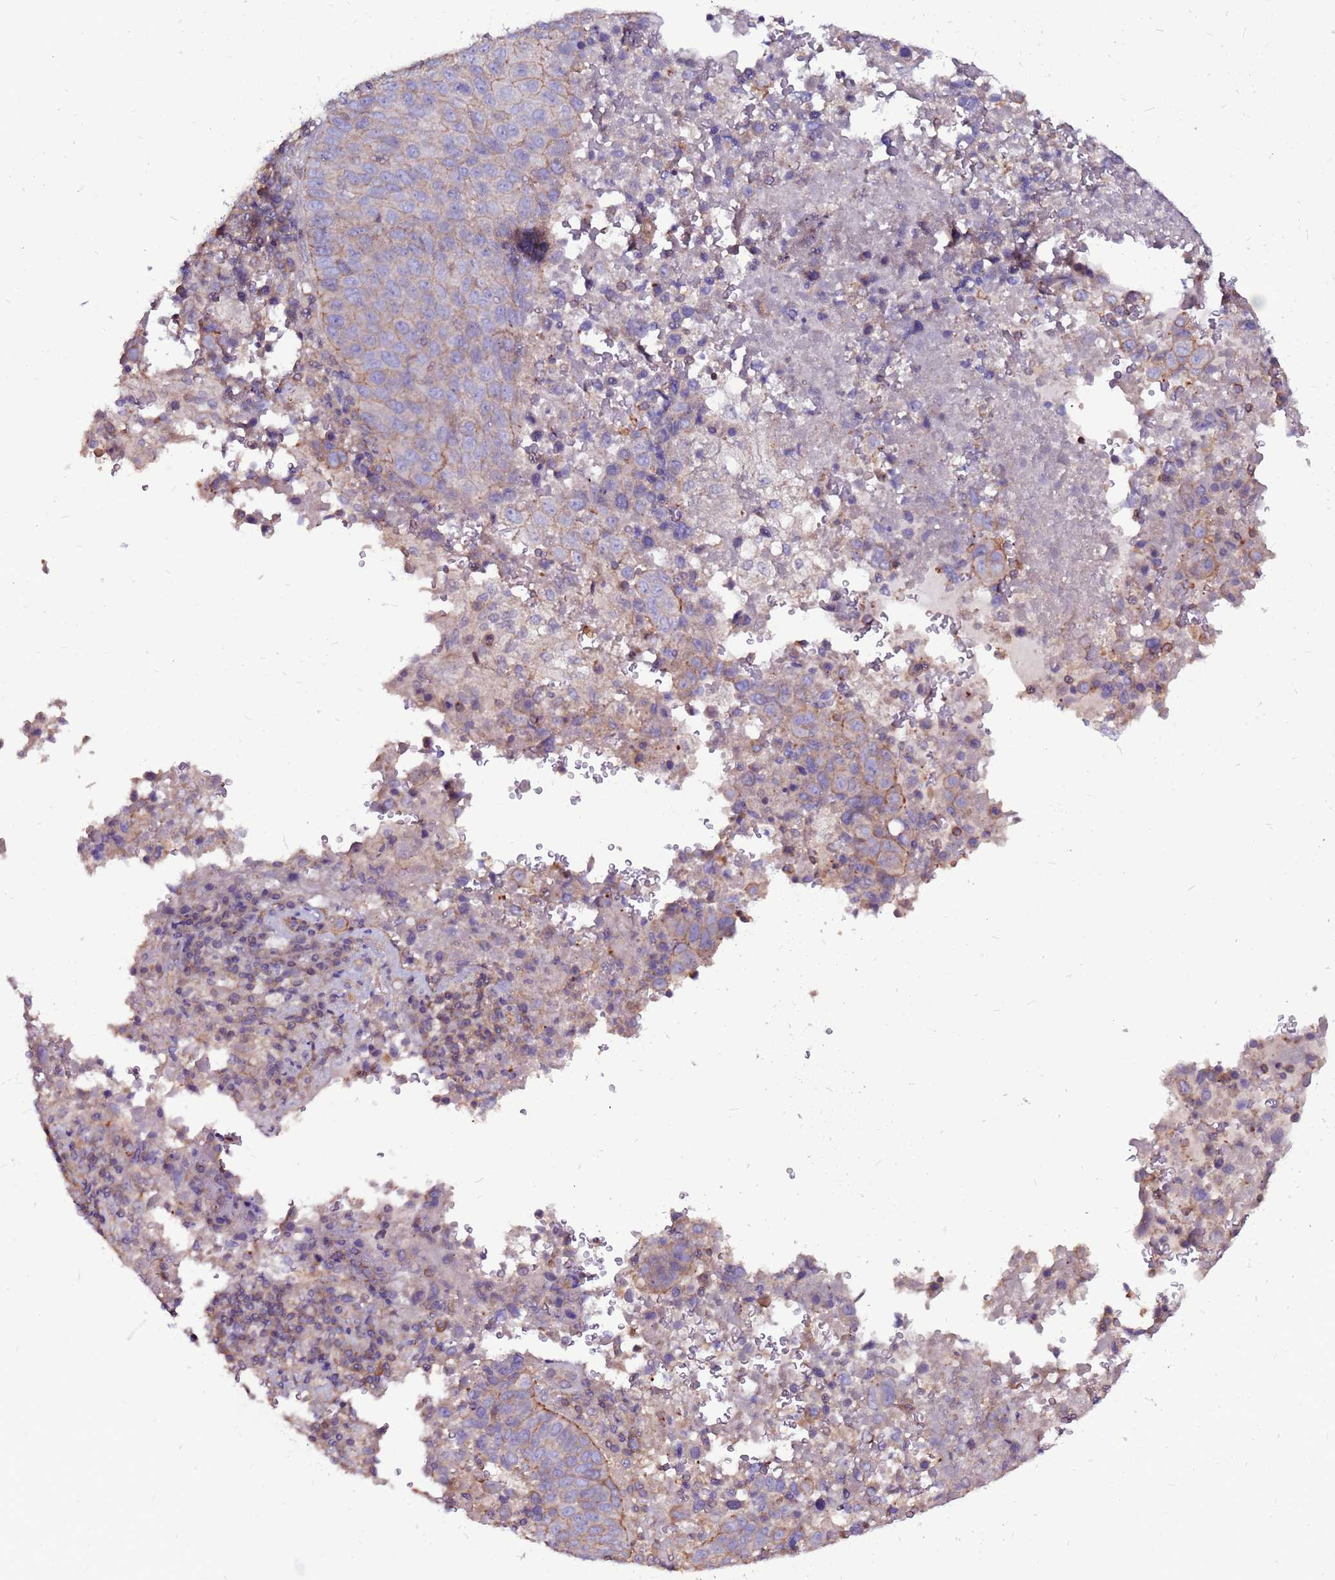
{"staining": {"intensity": "weak", "quantity": "<25%", "location": "cytoplasmic/membranous"}, "tissue": "lung cancer", "cell_type": "Tumor cells", "image_type": "cancer", "snomed": [{"axis": "morphology", "description": "Squamous cell carcinoma, NOS"}, {"axis": "topography", "description": "Lung"}], "caption": "Immunohistochemistry (IHC) histopathology image of lung squamous cell carcinoma stained for a protein (brown), which displays no expression in tumor cells.", "gene": "NRN1L", "patient": {"sex": "male", "age": 73}}